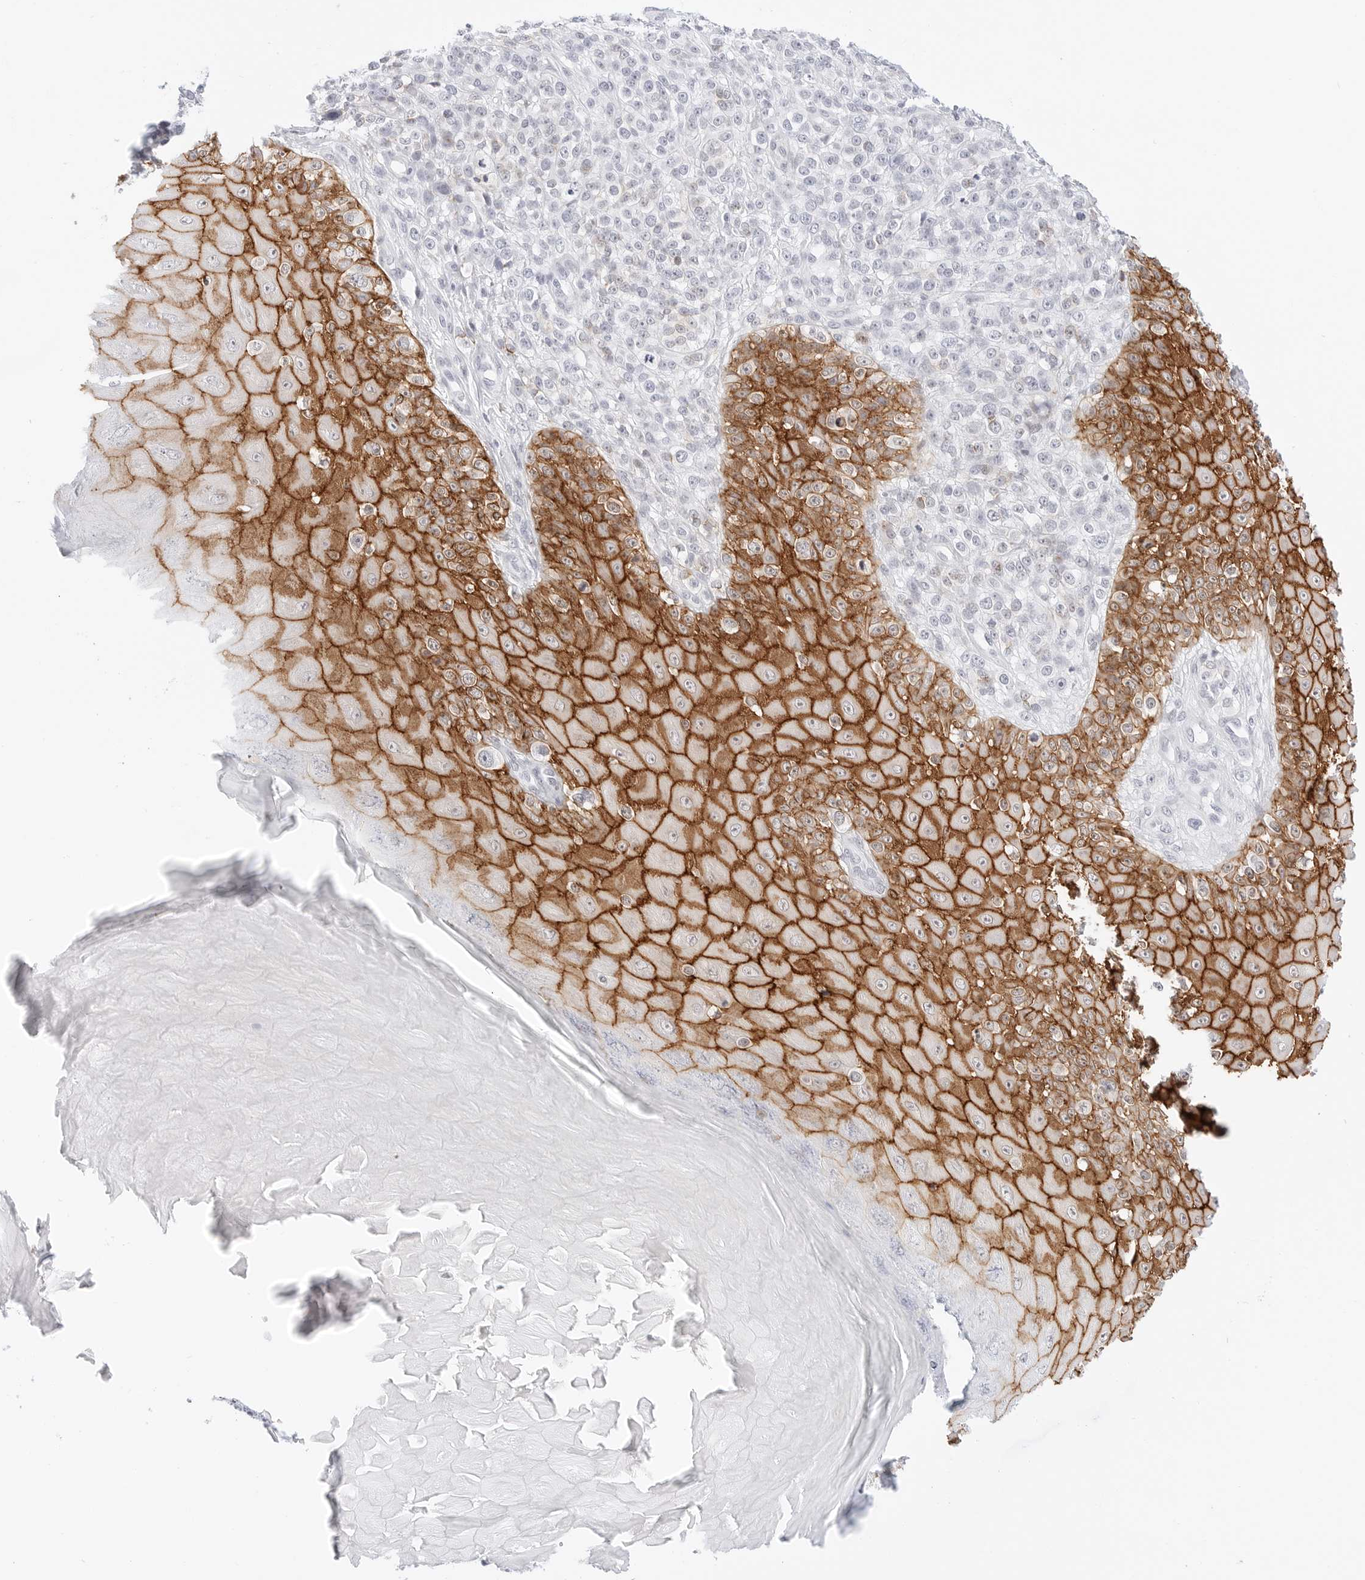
{"staining": {"intensity": "negative", "quantity": "none", "location": "none"}, "tissue": "melanoma", "cell_type": "Tumor cells", "image_type": "cancer", "snomed": [{"axis": "morphology", "description": "Malignant melanoma, NOS"}, {"axis": "topography", "description": "Skin"}], "caption": "High power microscopy micrograph of an IHC histopathology image of melanoma, revealing no significant positivity in tumor cells.", "gene": "CDH1", "patient": {"sex": "female", "age": 55}}